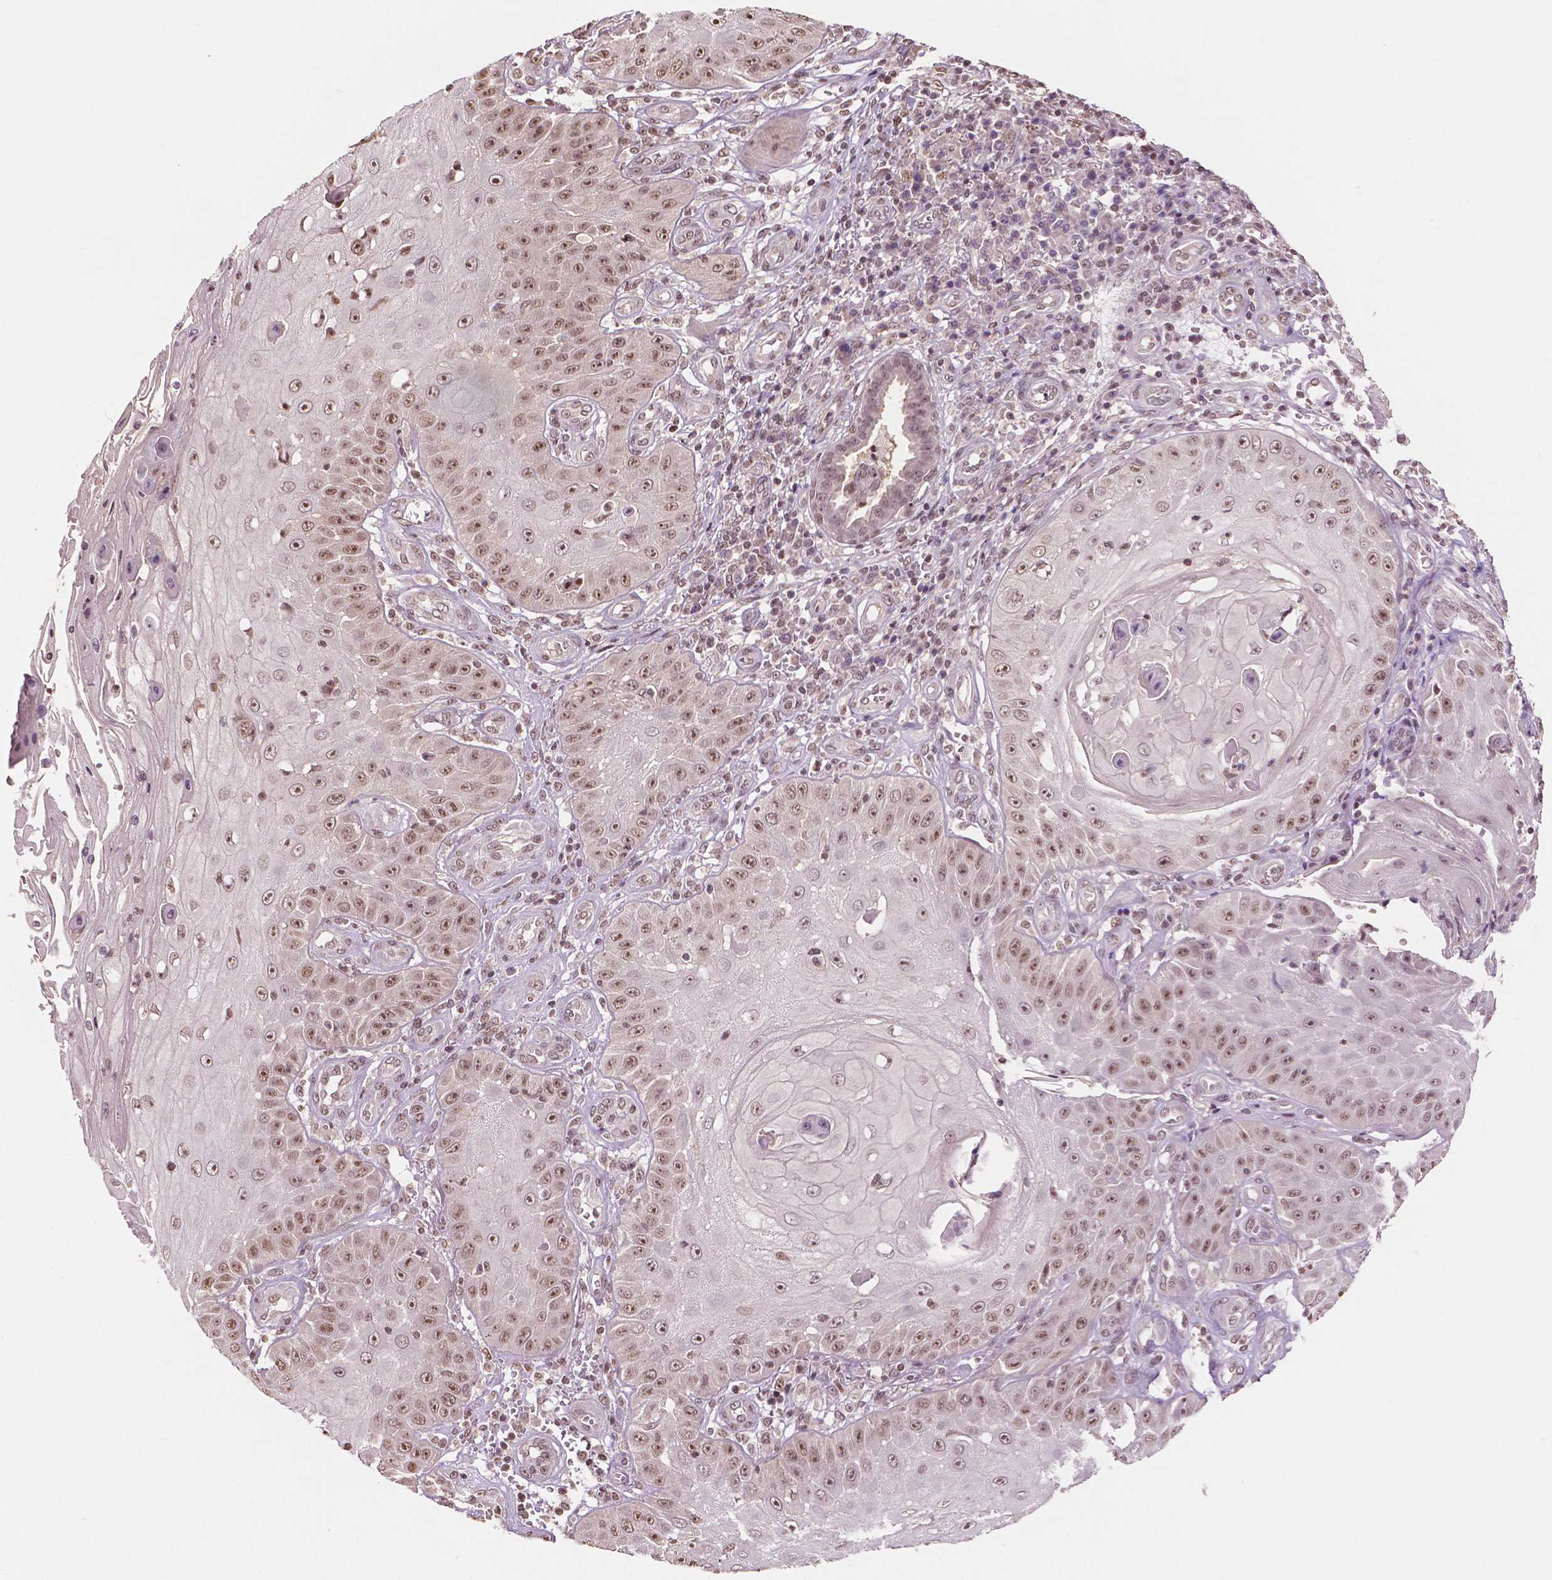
{"staining": {"intensity": "moderate", "quantity": ">75%", "location": "nuclear"}, "tissue": "skin cancer", "cell_type": "Tumor cells", "image_type": "cancer", "snomed": [{"axis": "morphology", "description": "Squamous cell carcinoma, NOS"}, {"axis": "topography", "description": "Skin"}], "caption": "Immunohistochemical staining of human skin squamous cell carcinoma exhibits medium levels of moderate nuclear expression in about >75% of tumor cells.", "gene": "DEK", "patient": {"sex": "male", "age": 70}}